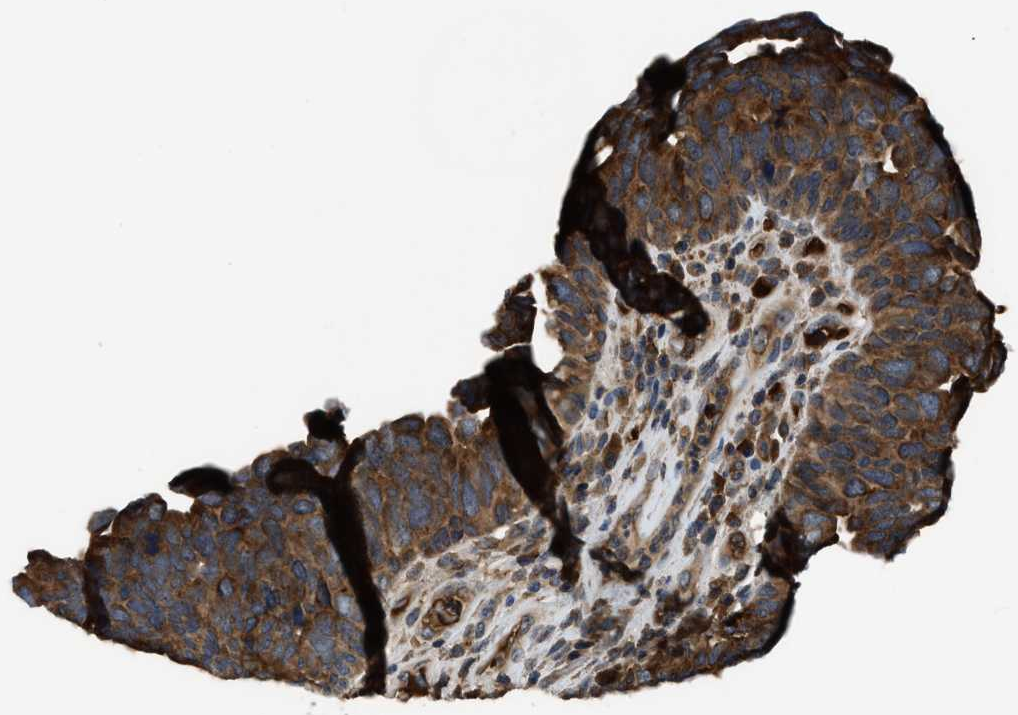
{"staining": {"intensity": "strong", "quantity": ">75%", "location": "cytoplasmic/membranous"}, "tissue": "urothelial cancer", "cell_type": "Tumor cells", "image_type": "cancer", "snomed": [{"axis": "morphology", "description": "Urothelial carcinoma, High grade"}, {"axis": "topography", "description": "Urinary bladder"}], "caption": "High-grade urothelial carcinoma stained with a brown dye exhibits strong cytoplasmic/membranous positive expression in about >75% of tumor cells.", "gene": "PAFAH2", "patient": {"sex": "female", "age": 82}}